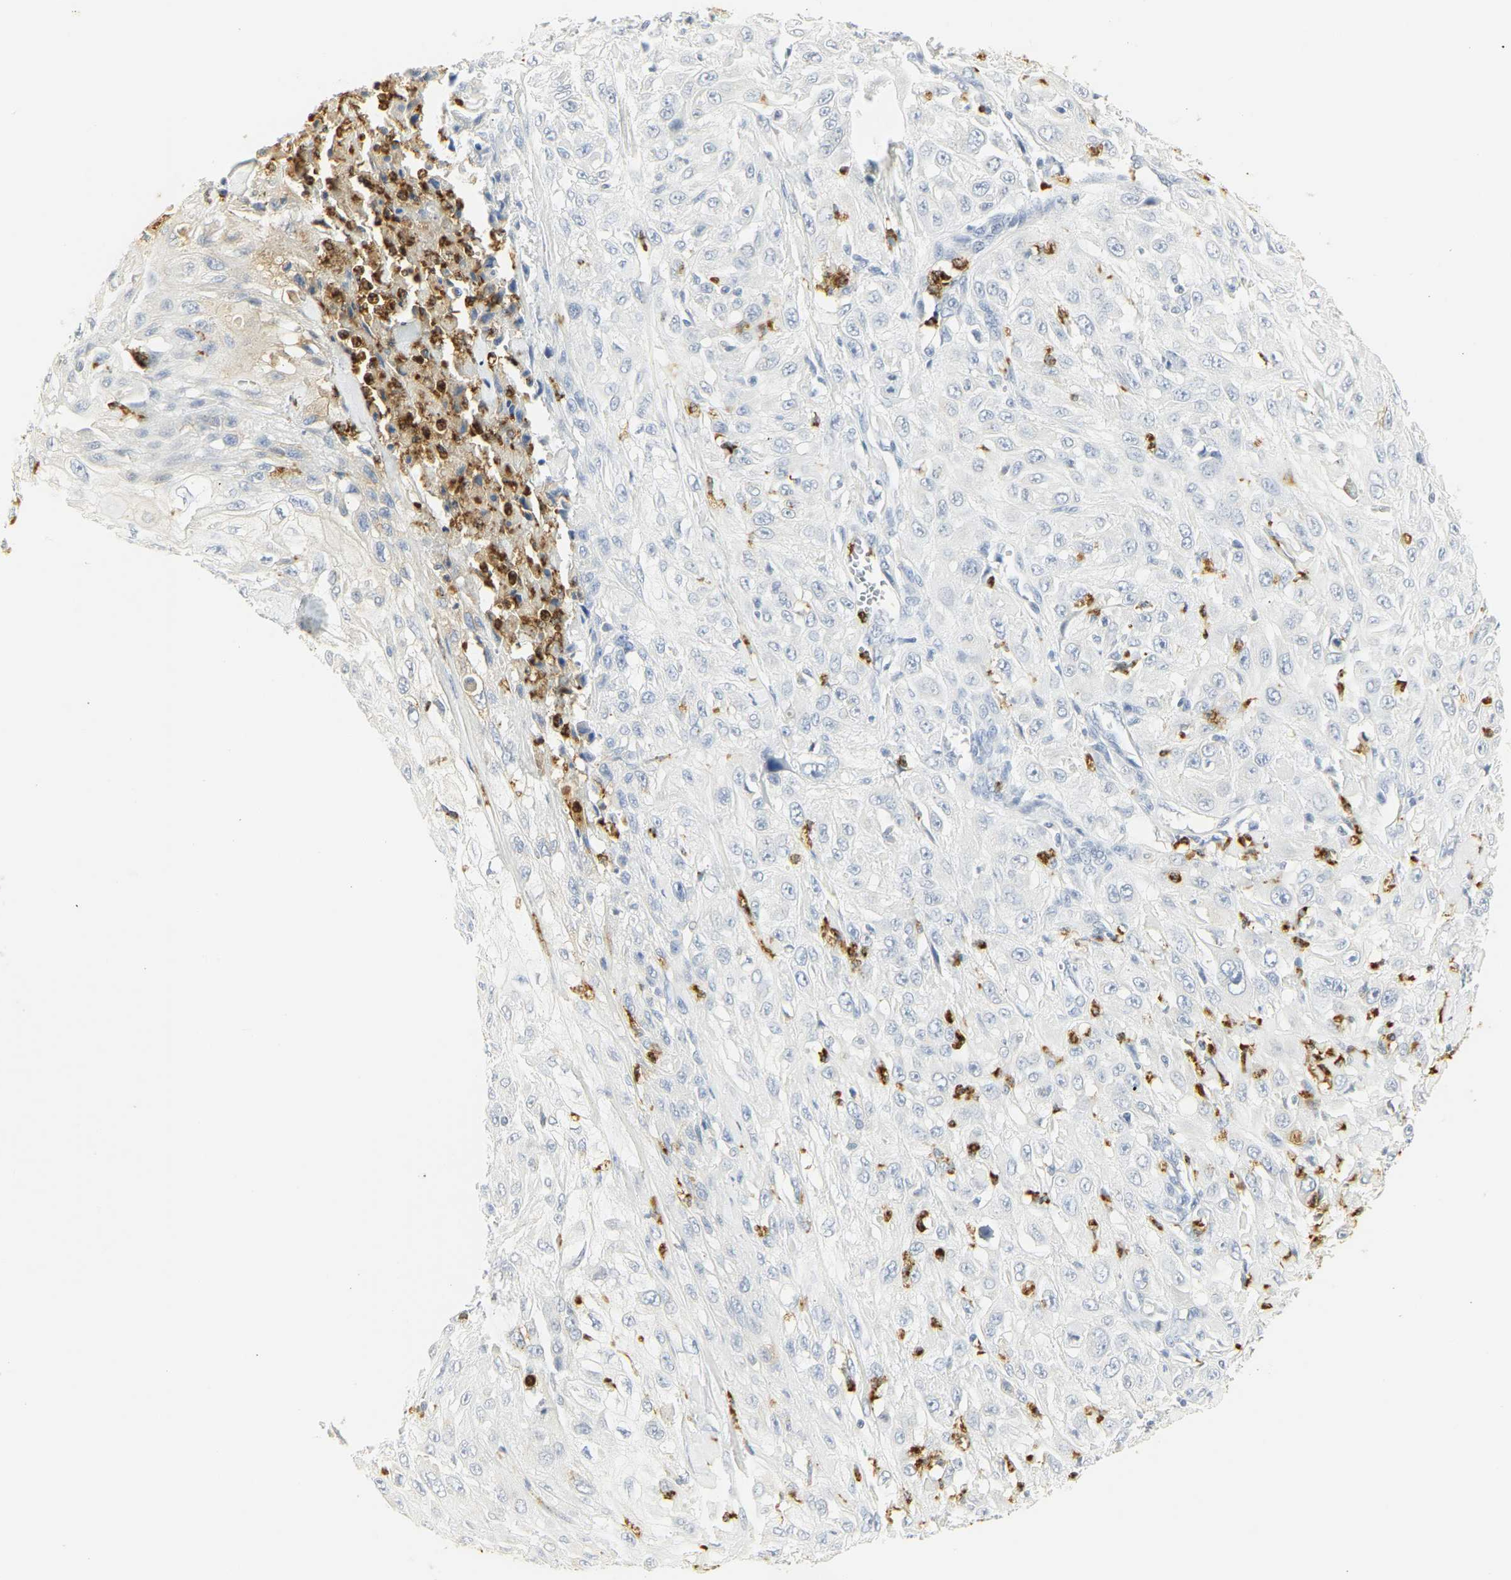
{"staining": {"intensity": "negative", "quantity": "none", "location": "none"}, "tissue": "skin cancer", "cell_type": "Tumor cells", "image_type": "cancer", "snomed": [{"axis": "morphology", "description": "Squamous cell carcinoma, NOS"}, {"axis": "morphology", "description": "Squamous cell carcinoma, metastatic, NOS"}, {"axis": "topography", "description": "Skin"}, {"axis": "topography", "description": "Lymph node"}], "caption": "Tumor cells are negative for protein expression in human skin metastatic squamous cell carcinoma.", "gene": "CEACAM5", "patient": {"sex": "male", "age": 75}}